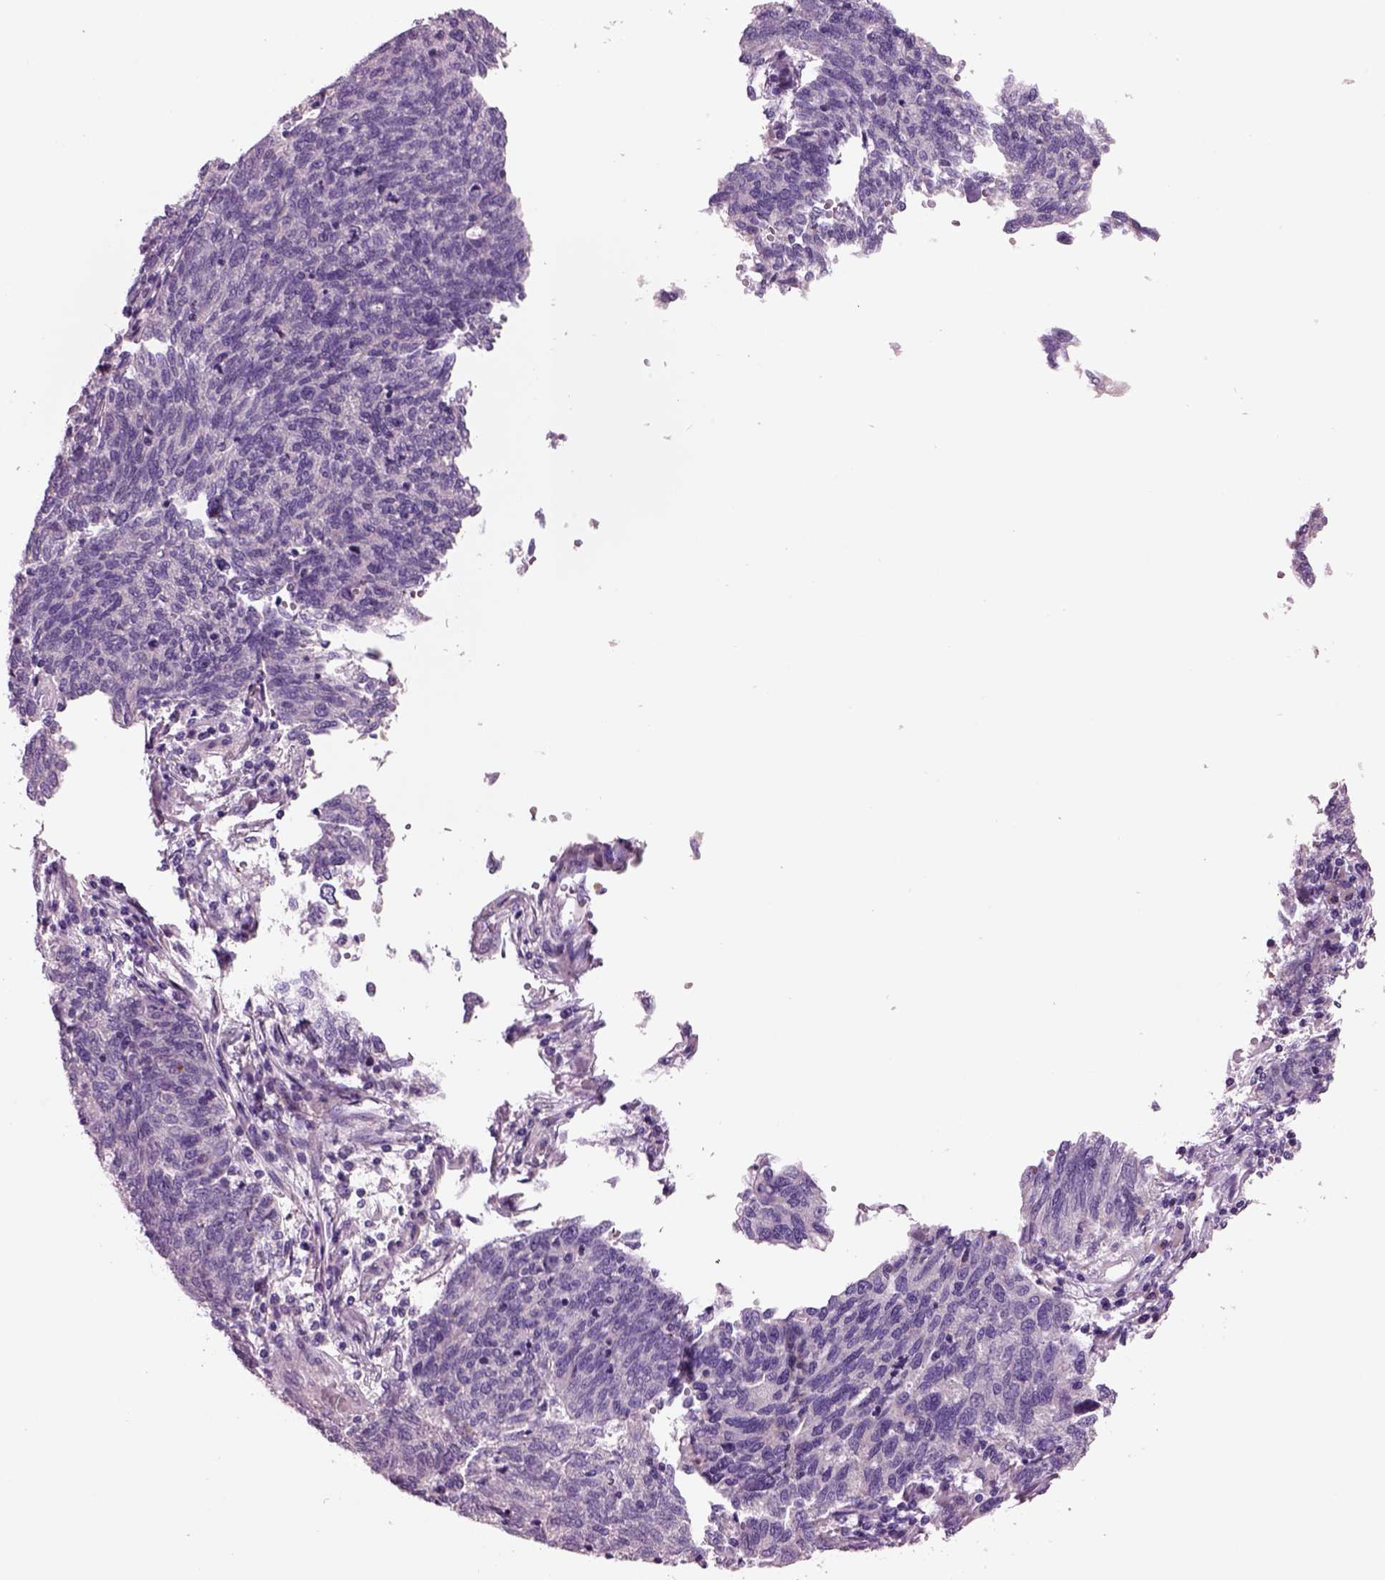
{"staining": {"intensity": "negative", "quantity": "none", "location": "none"}, "tissue": "ovarian cancer", "cell_type": "Tumor cells", "image_type": "cancer", "snomed": [{"axis": "morphology", "description": "Carcinoma, endometroid"}, {"axis": "topography", "description": "Ovary"}], "caption": "Tumor cells show no significant expression in ovarian cancer (endometroid carcinoma).", "gene": "PLPP7", "patient": {"sex": "female", "age": 58}}